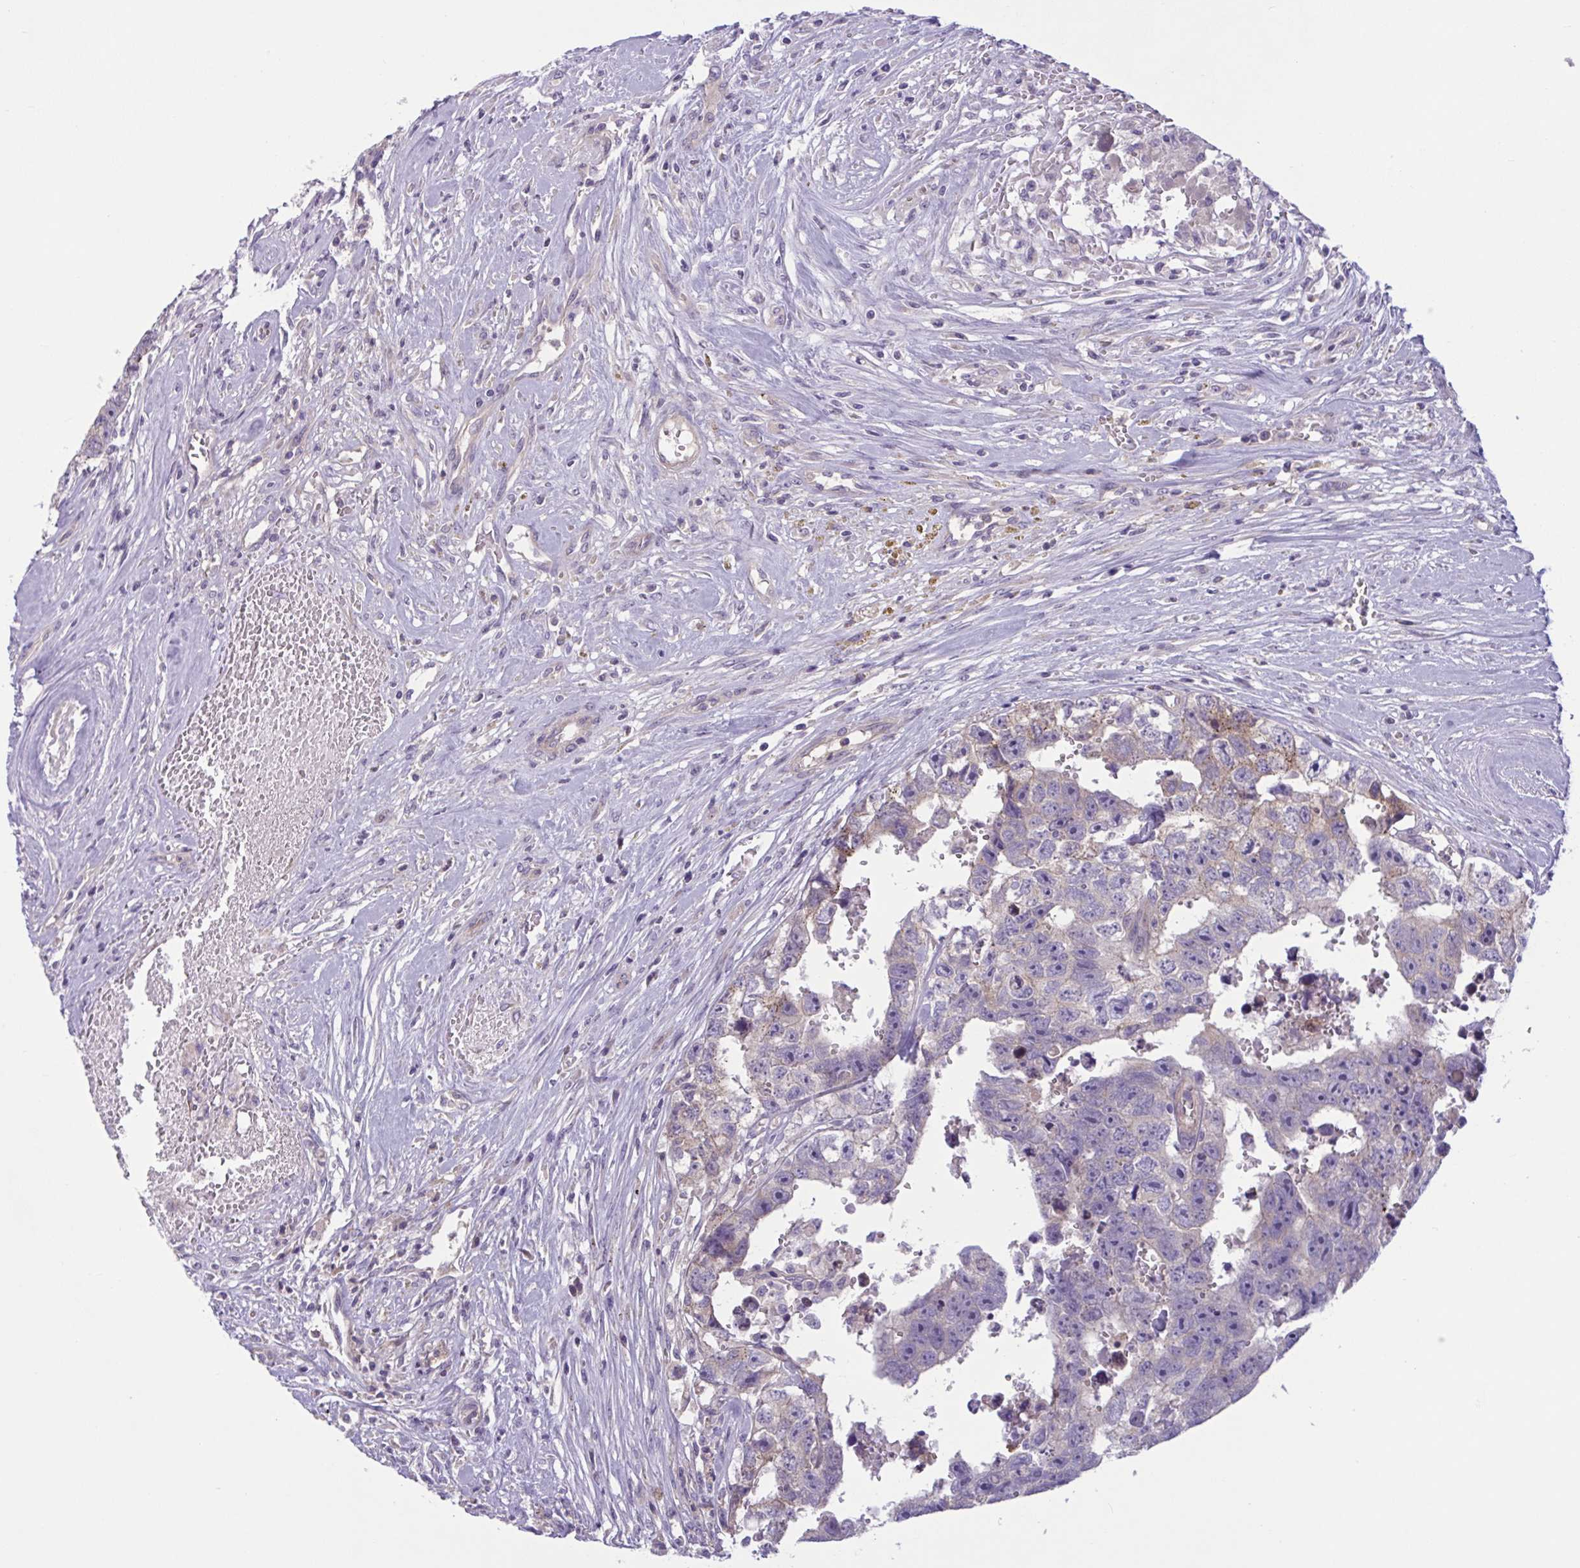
{"staining": {"intensity": "weak", "quantity": "<25%", "location": "cytoplasmic/membranous"}, "tissue": "testis cancer", "cell_type": "Tumor cells", "image_type": "cancer", "snomed": [{"axis": "morphology", "description": "Carcinoma, Embryonal, NOS"}, {"axis": "topography", "description": "Testis"}], "caption": "Immunohistochemistry of testis embryonal carcinoma demonstrates no staining in tumor cells.", "gene": "TTC7B", "patient": {"sex": "male", "age": 22}}